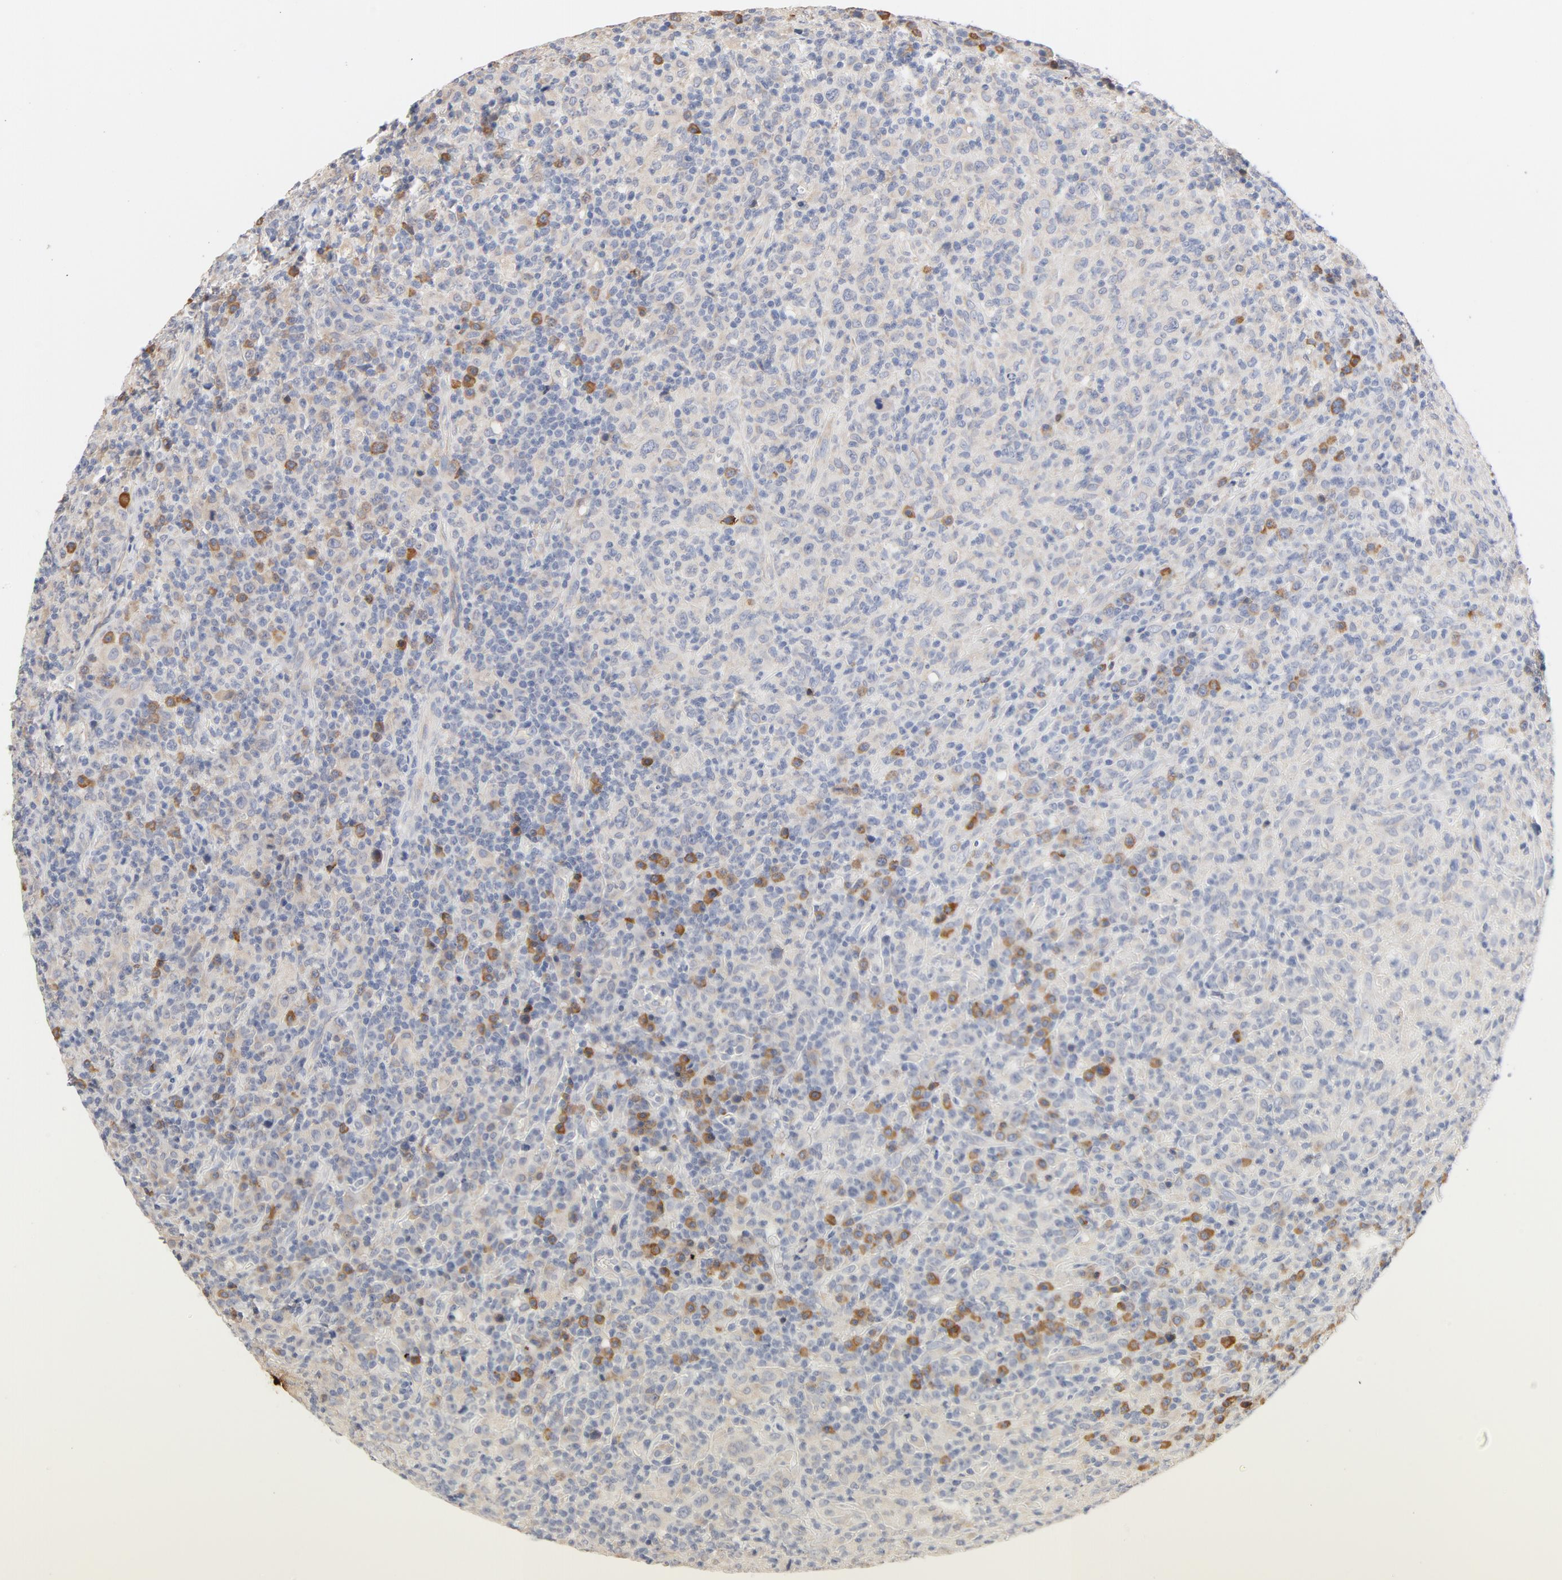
{"staining": {"intensity": "negative", "quantity": "none", "location": "none"}, "tissue": "lymphoma", "cell_type": "Tumor cells", "image_type": "cancer", "snomed": [{"axis": "morphology", "description": "Hodgkin's disease, NOS"}, {"axis": "topography", "description": "Lymph node"}], "caption": "The histopathology image shows no staining of tumor cells in lymphoma.", "gene": "TLR4", "patient": {"sex": "male", "age": 65}}